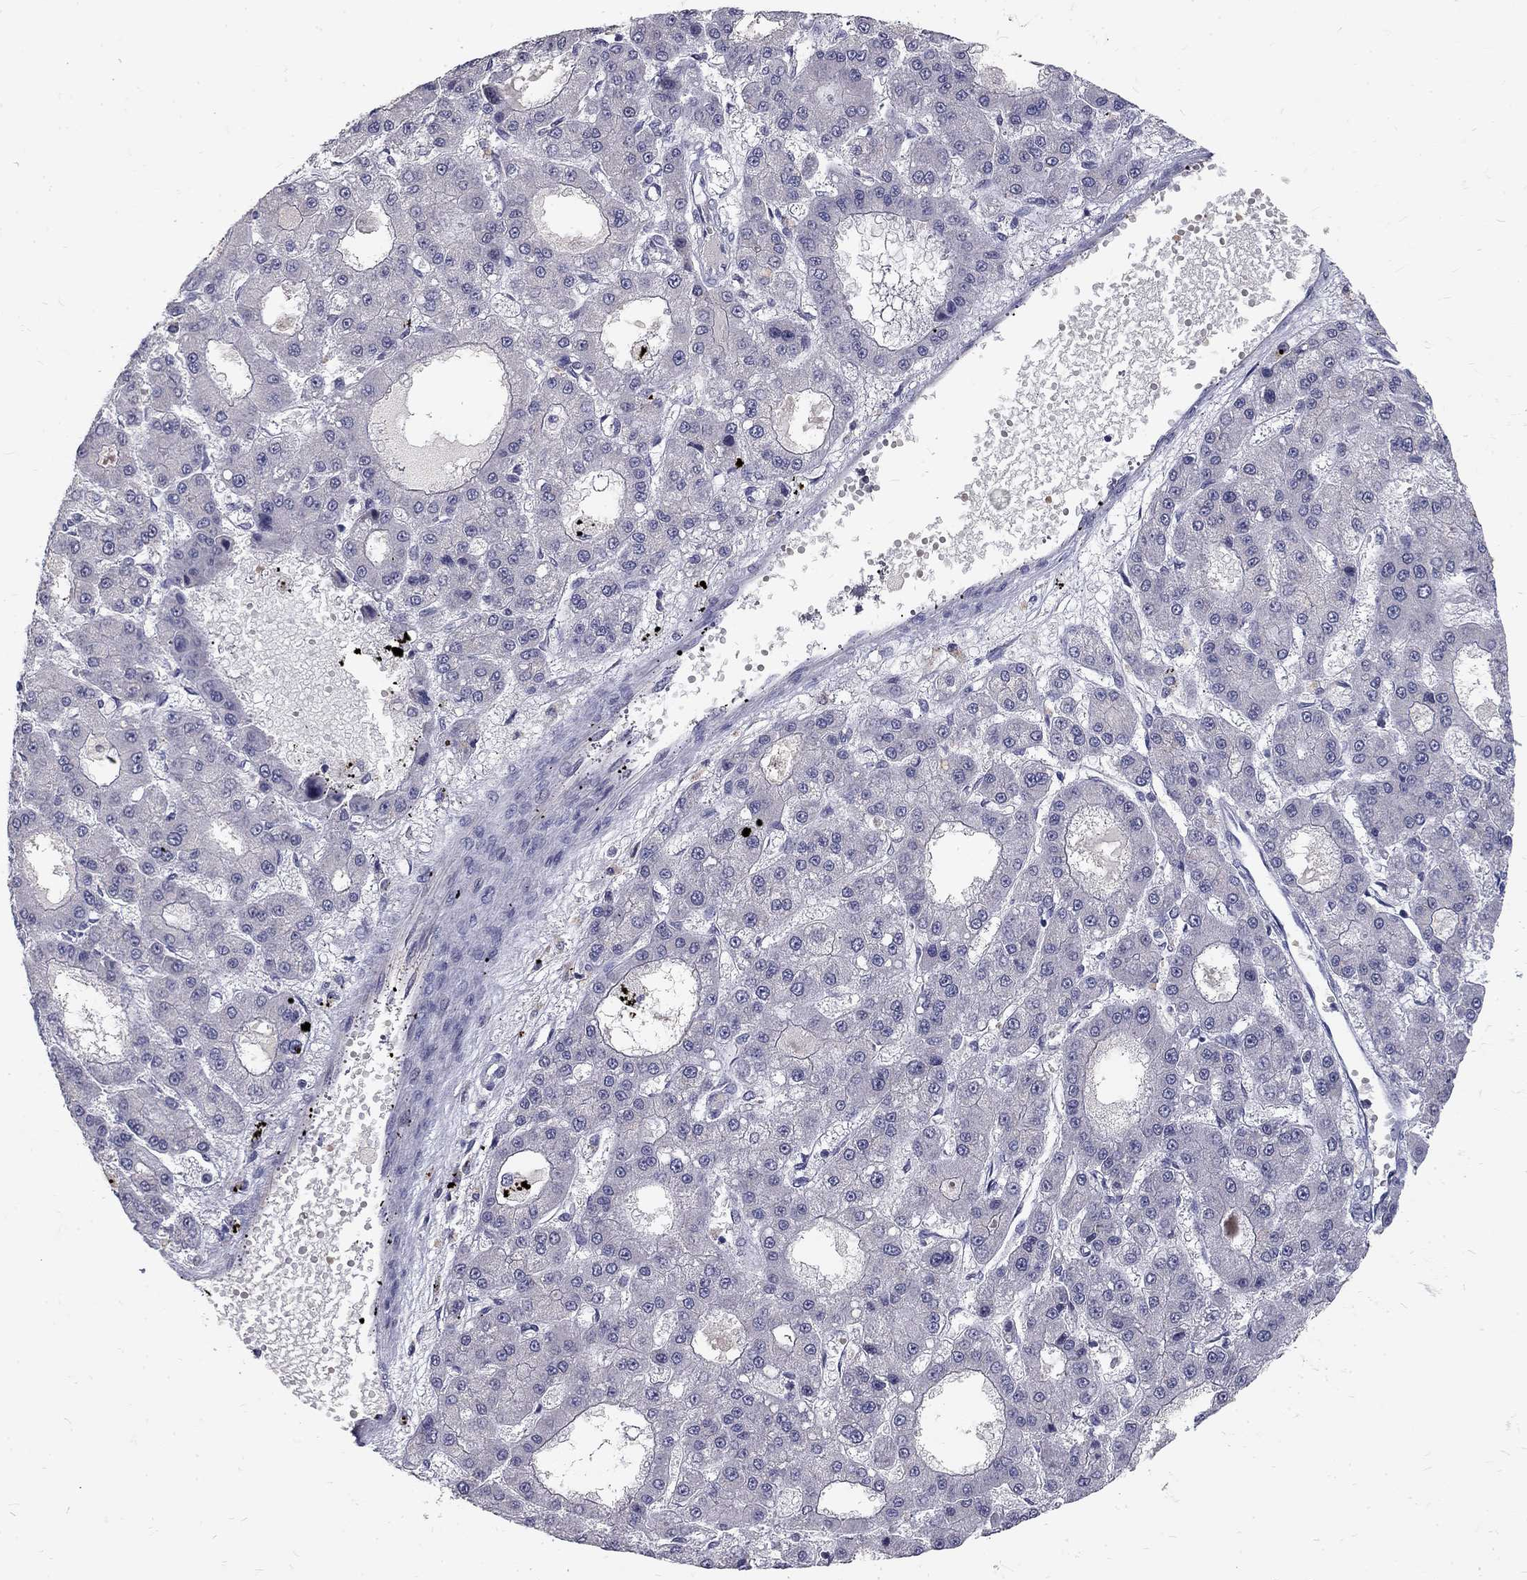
{"staining": {"intensity": "negative", "quantity": "none", "location": "none"}, "tissue": "liver cancer", "cell_type": "Tumor cells", "image_type": "cancer", "snomed": [{"axis": "morphology", "description": "Carcinoma, Hepatocellular, NOS"}, {"axis": "topography", "description": "Liver"}], "caption": "This is a micrograph of immunohistochemistry (IHC) staining of hepatocellular carcinoma (liver), which shows no staining in tumor cells.", "gene": "NOS1", "patient": {"sex": "male", "age": 70}}